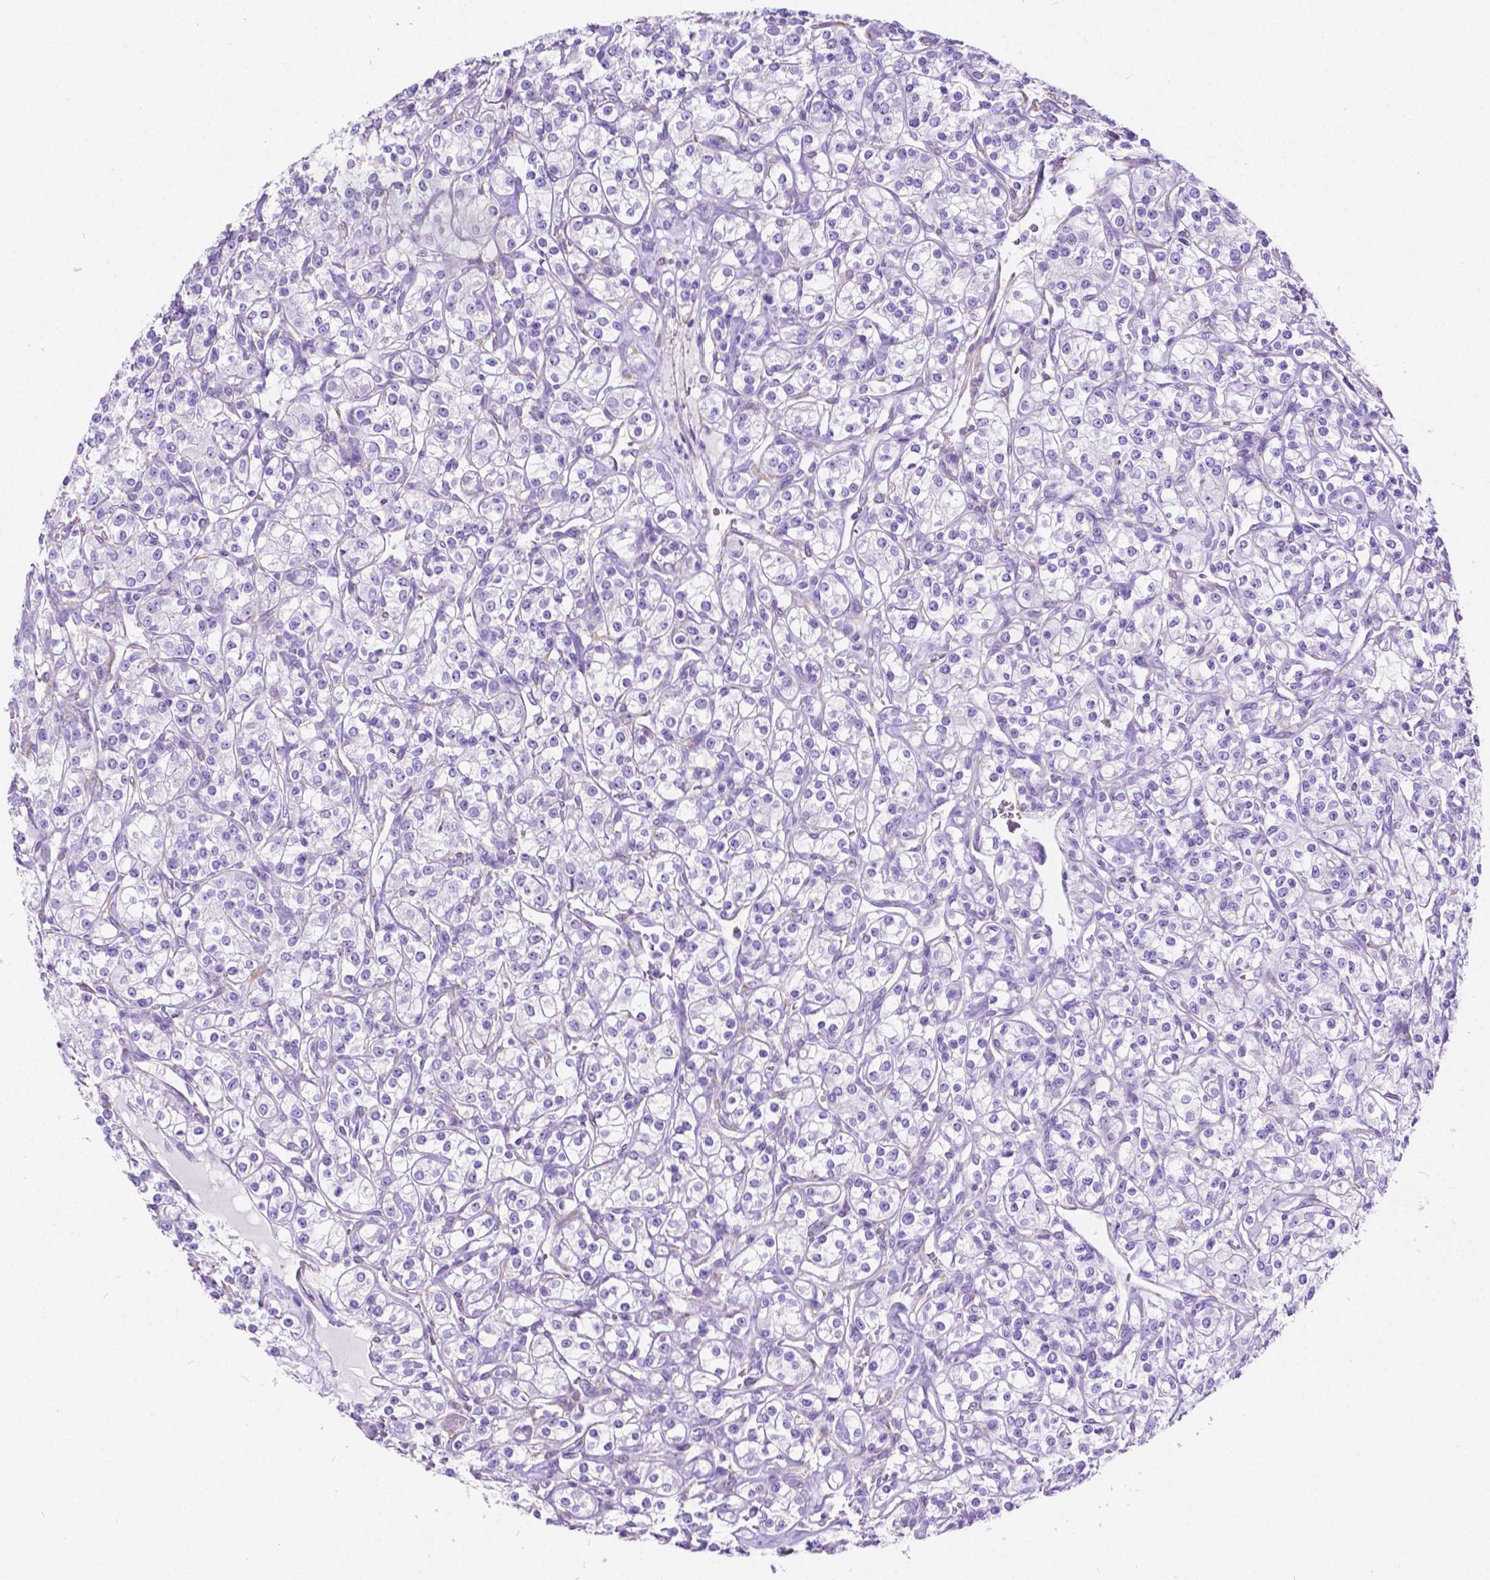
{"staining": {"intensity": "negative", "quantity": "none", "location": "none"}, "tissue": "renal cancer", "cell_type": "Tumor cells", "image_type": "cancer", "snomed": [{"axis": "morphology", "description": "Adenocarcinoma, NOS"}, {"axis": "topography", "description": "Kidney"}], "caption": "A high-resolution image shows immunohistochemistry (IHC) staining of renal cancer, which reveals no significant staining in tumor cells.", "gene": "CHRM1", "patient": {"sex": "male", "age": 77}}